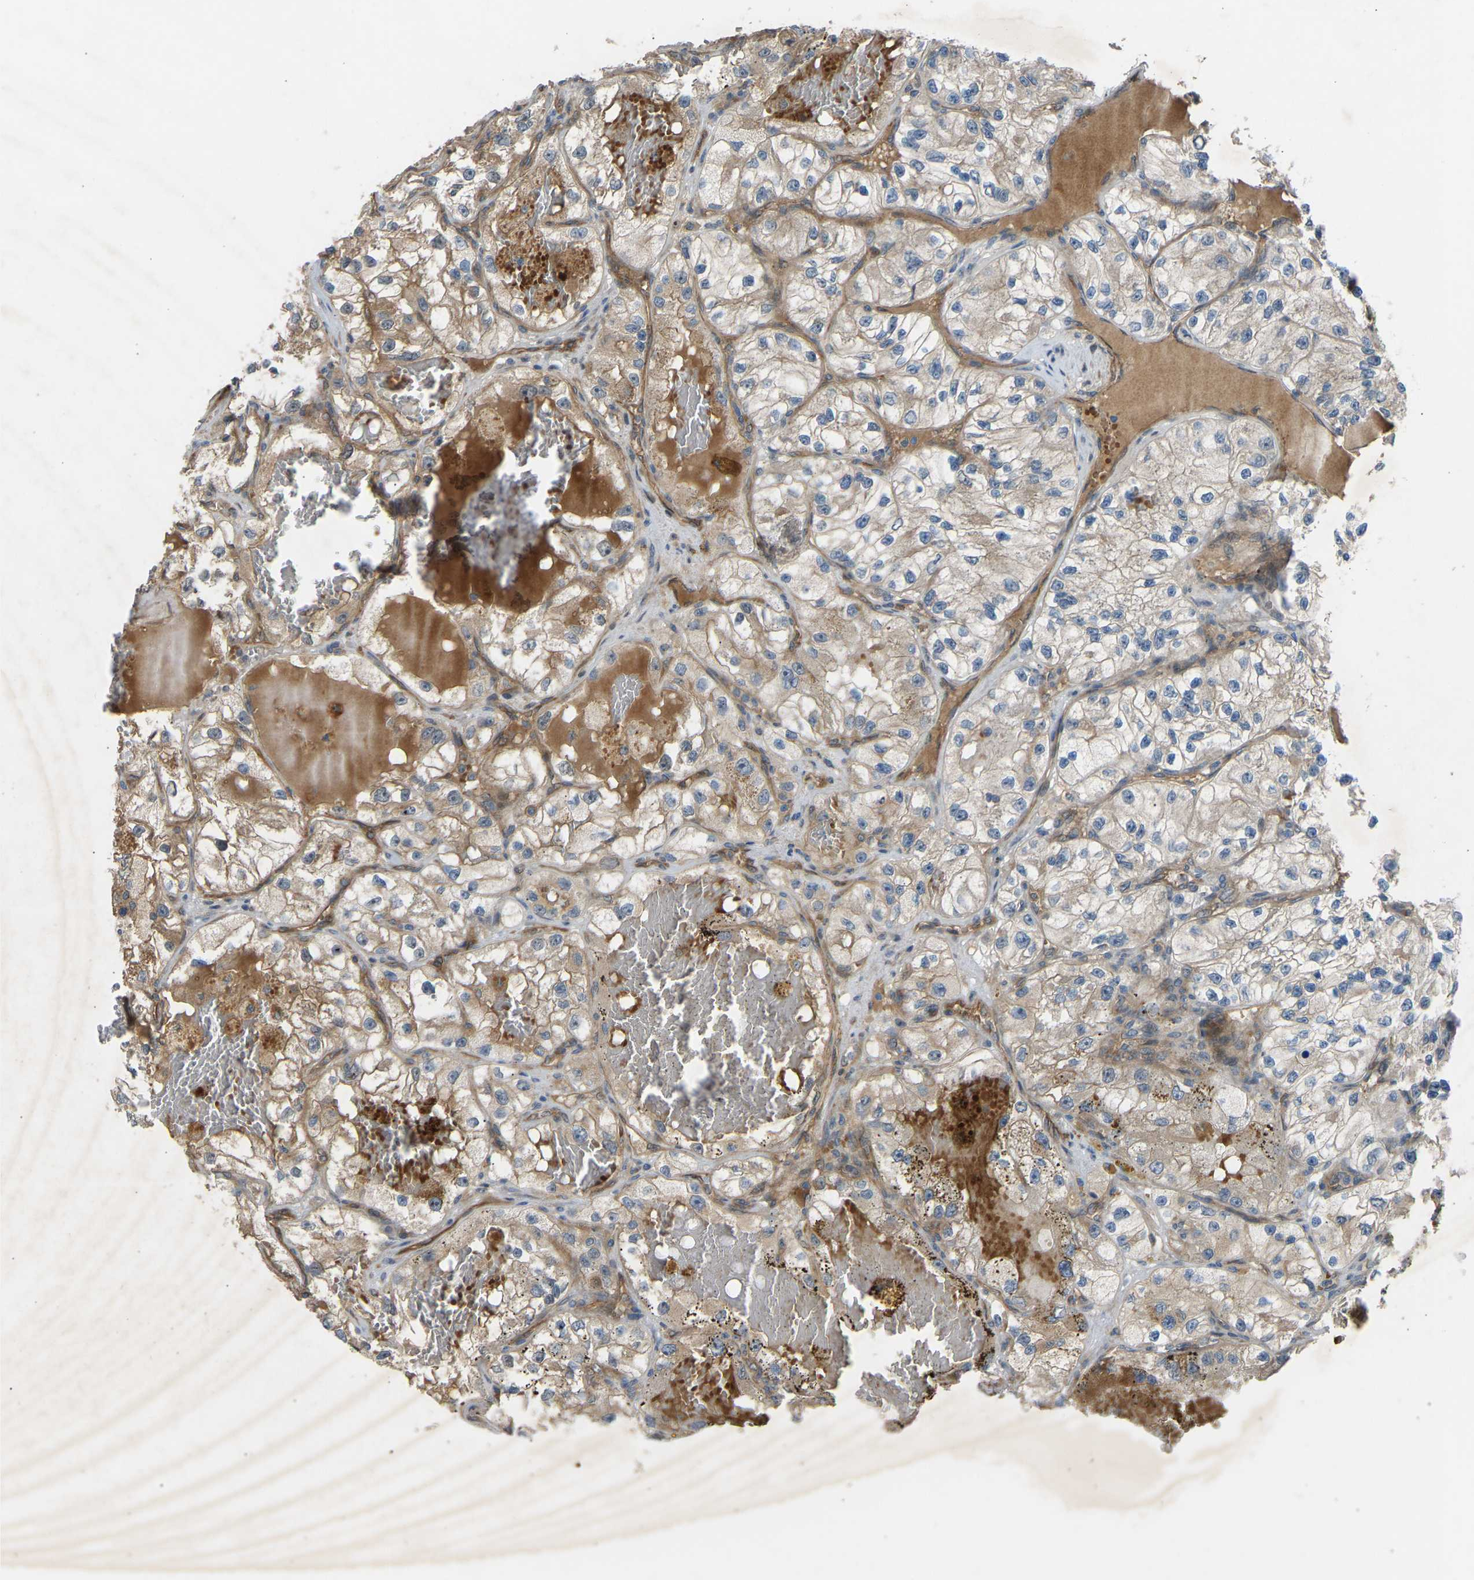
{"staining": {"intensity": "moderate", "quantity": "<25%", "location": "cytoplasmic/membranous"}, "tissue": "renal cancer", "cell_type": "Tumor cells", "image_type": "cancer", "snomed": [{"axis": "morphology", "description": "Adenocarcinoma, NOS"}, {"axis": "topography", "description": "Kidney"}], "caption": "A high-resolution photomicrograph shows immunohistochemistry staining of adenocarcinoma (renal), which displays moderate cytoplasmic/membranous positivity in about <25% of tumor cells.", "gene": "GAS2L1", "patient": {"sex": "female", "age": 57}}